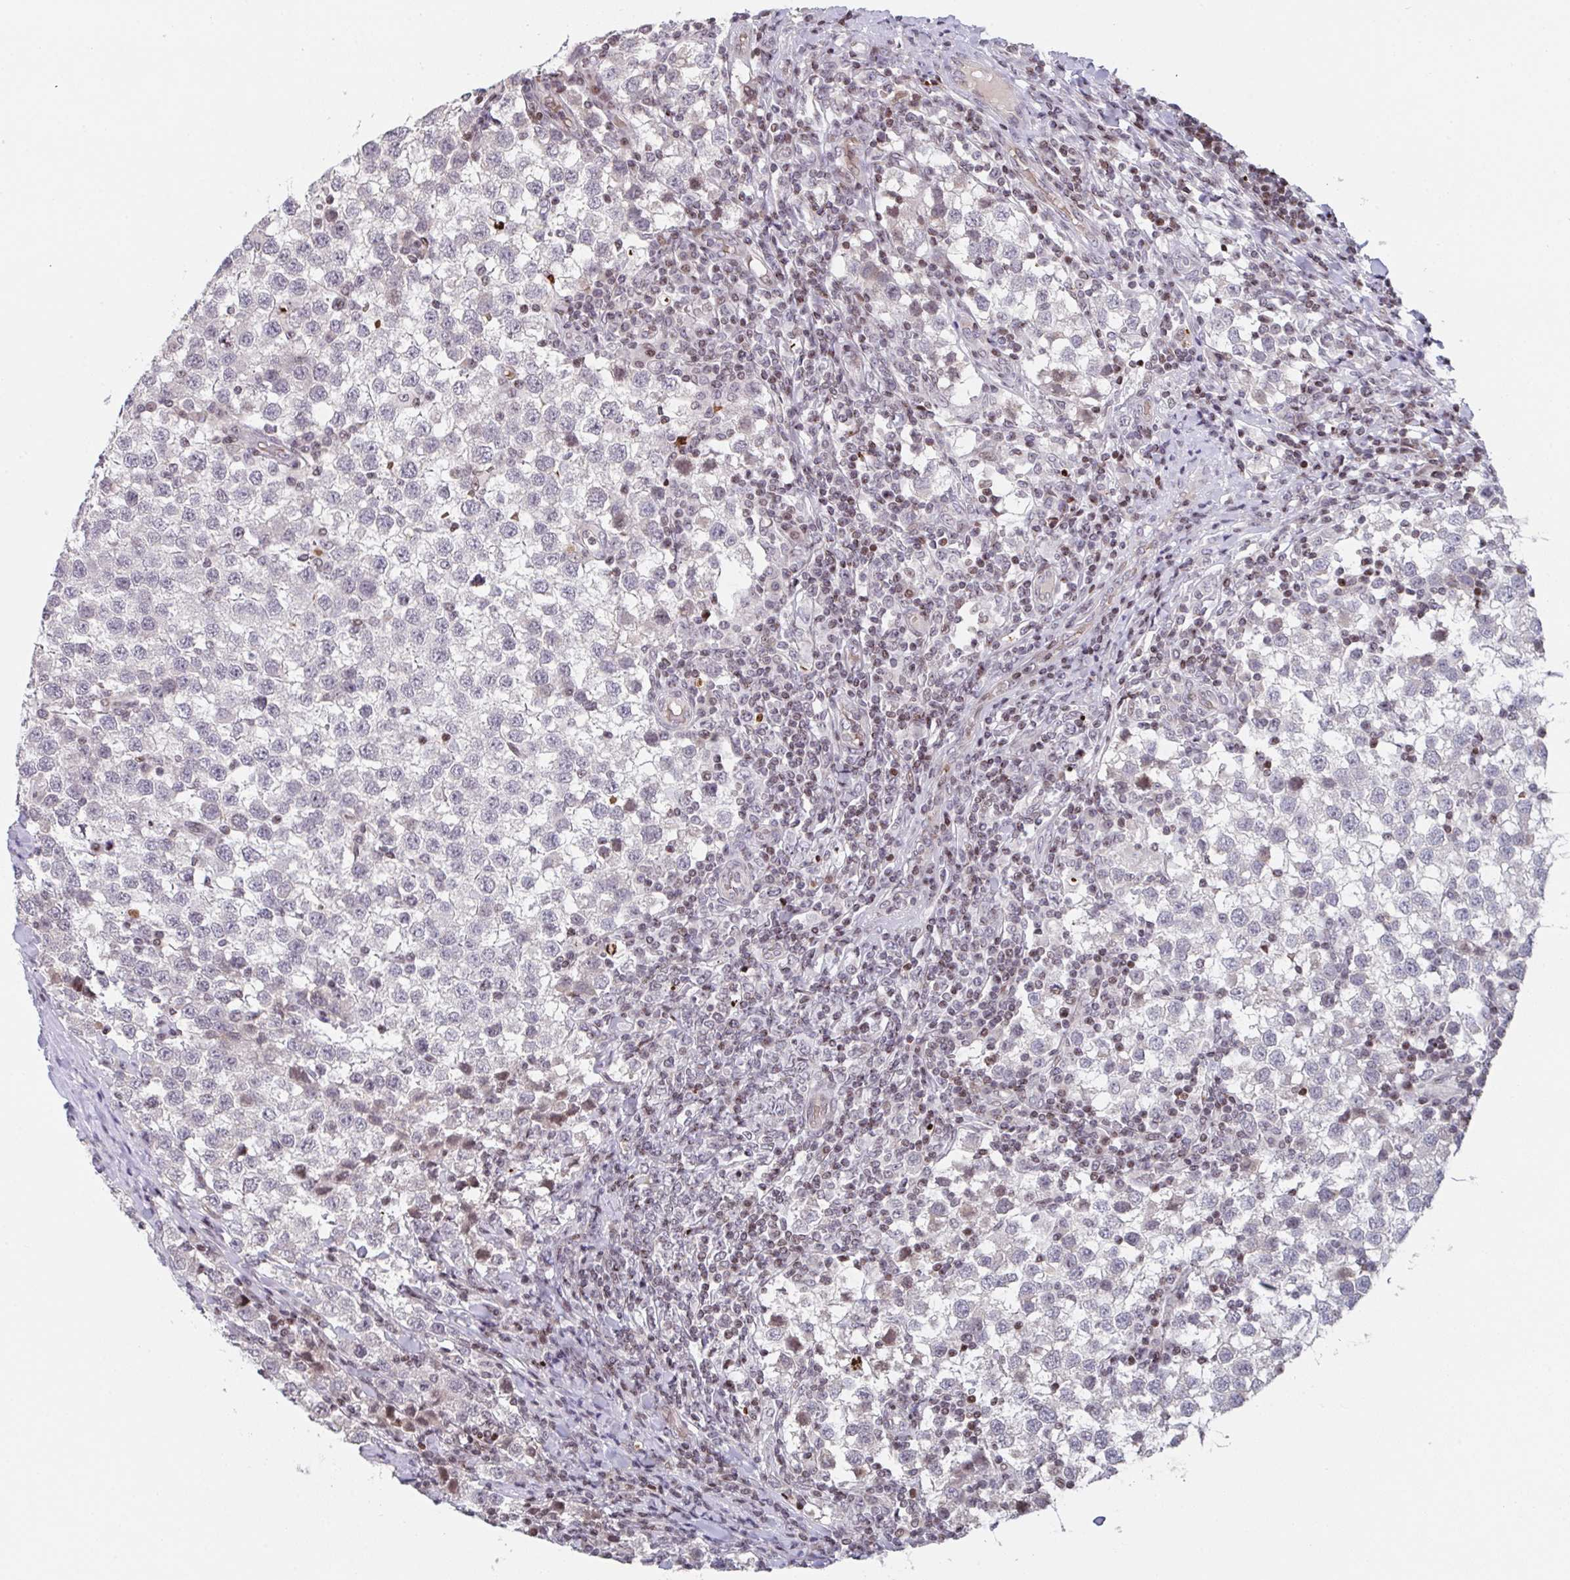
{"staining": {"intensity": "negative", "quantity": "none", "location": "none"}, "tissue": "testis cancer", "cell_type": "Tumor cells", "image_type": "cancer", "snomed": [{"axis": "morphology", "description": "Seminoma, NOS"}, {"axis": "topography", "description": "Testis"}], "caption": "DAB immunohistochemical staining of seminoma (testis) reveals no significant staining in tumor cells.", "gene": "PCDHB8", "patient": {"sex": "male", "age": 34}}